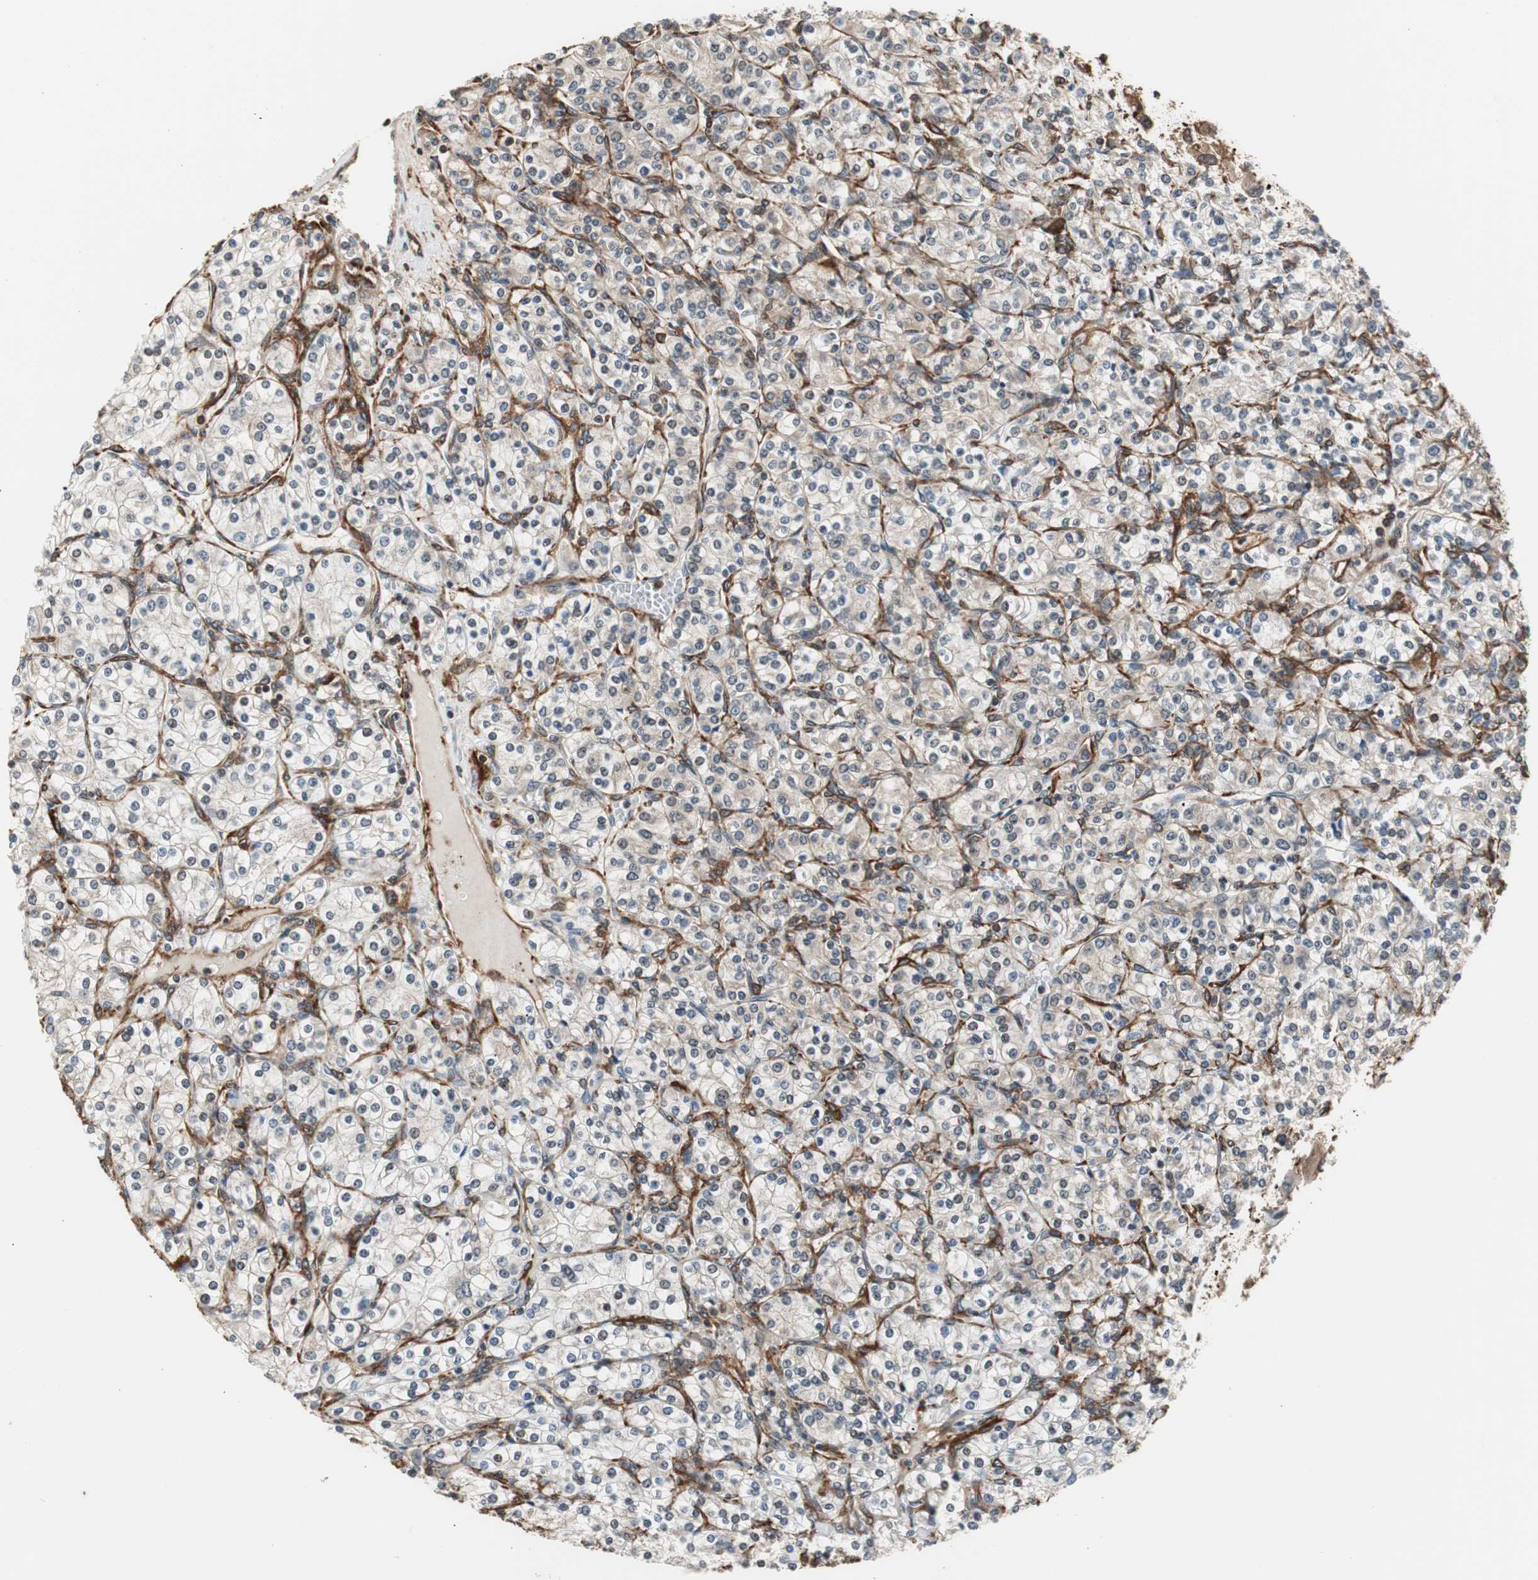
{"staining": {"intensity": "negative", "quantity": "none", "location": "none"}, "tissue": "renal cancer", "cell_type": "Tumor cells", "image_type": "cancer", "snomed": [{"axis": "morphology", "description": "Adenocarcinoma, NOS"}, {"axis": "topography", "description": "Kidney"}], "caption": "IHC histopathology image of renal cancer (adenocarcinoma) stained for a protein (brown), which shows no expression in tumor cells. (Immunohistochemistry, brightfield microscopy, high magnification).", "gene": "PTPN11", "patient": {"sex": "male", "age": 77}}